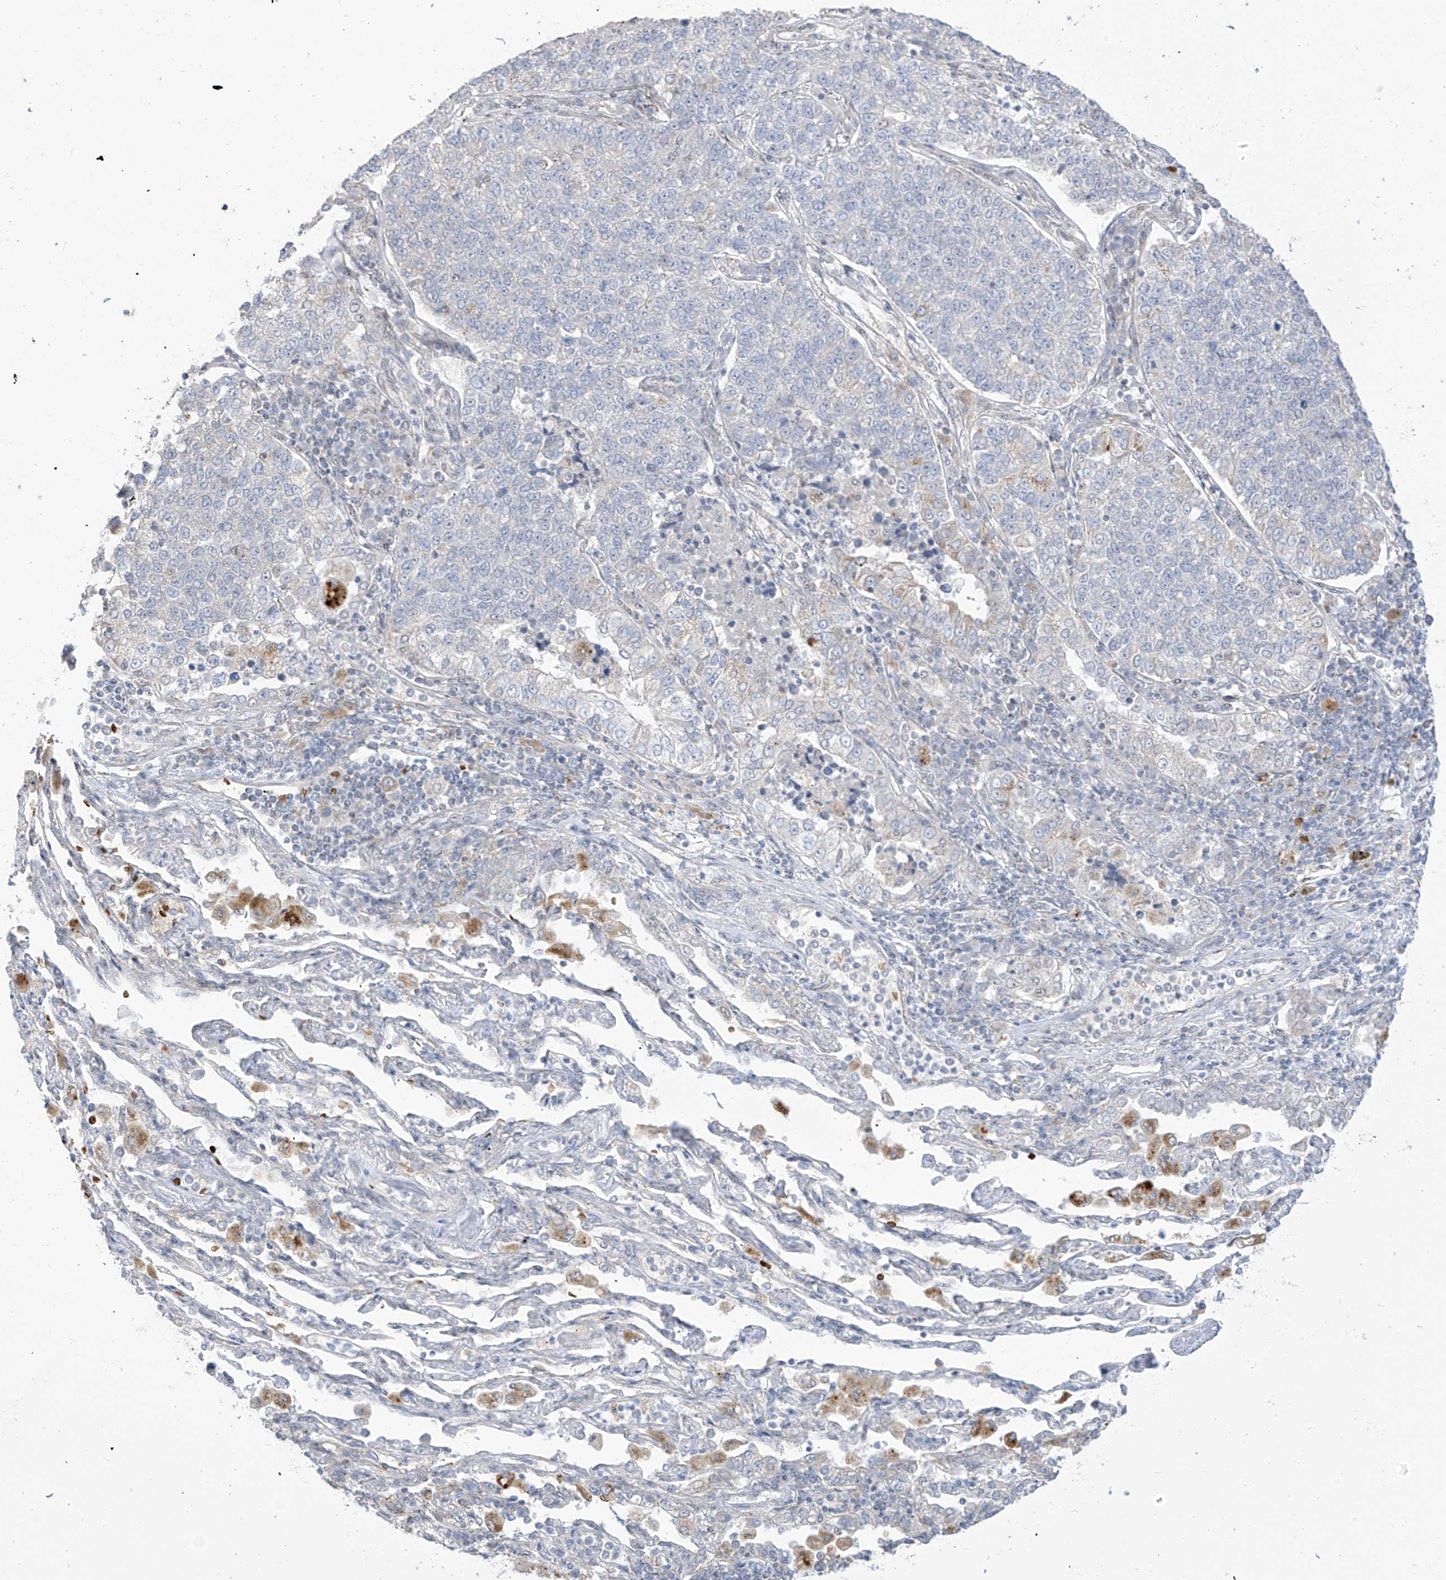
{"staining": {"intensity": "negative", "quantity": "none", "location": "none"}, "tissue": "lung cancer", "cell_type": "Tumor cells", "image_type": "cancer", "snomed": [{"axis": "morphology", "description": "Adenocarcinoma, NOS"}, {"axis": "topography", "description": "Lung"}], "caption": "This is an IHC photomicrograph of adenocarcinoma (lung). There is no staining in tumor cells.", "gene": "ARHGEF40", "patient": {"sex": "male", "age": 49}}